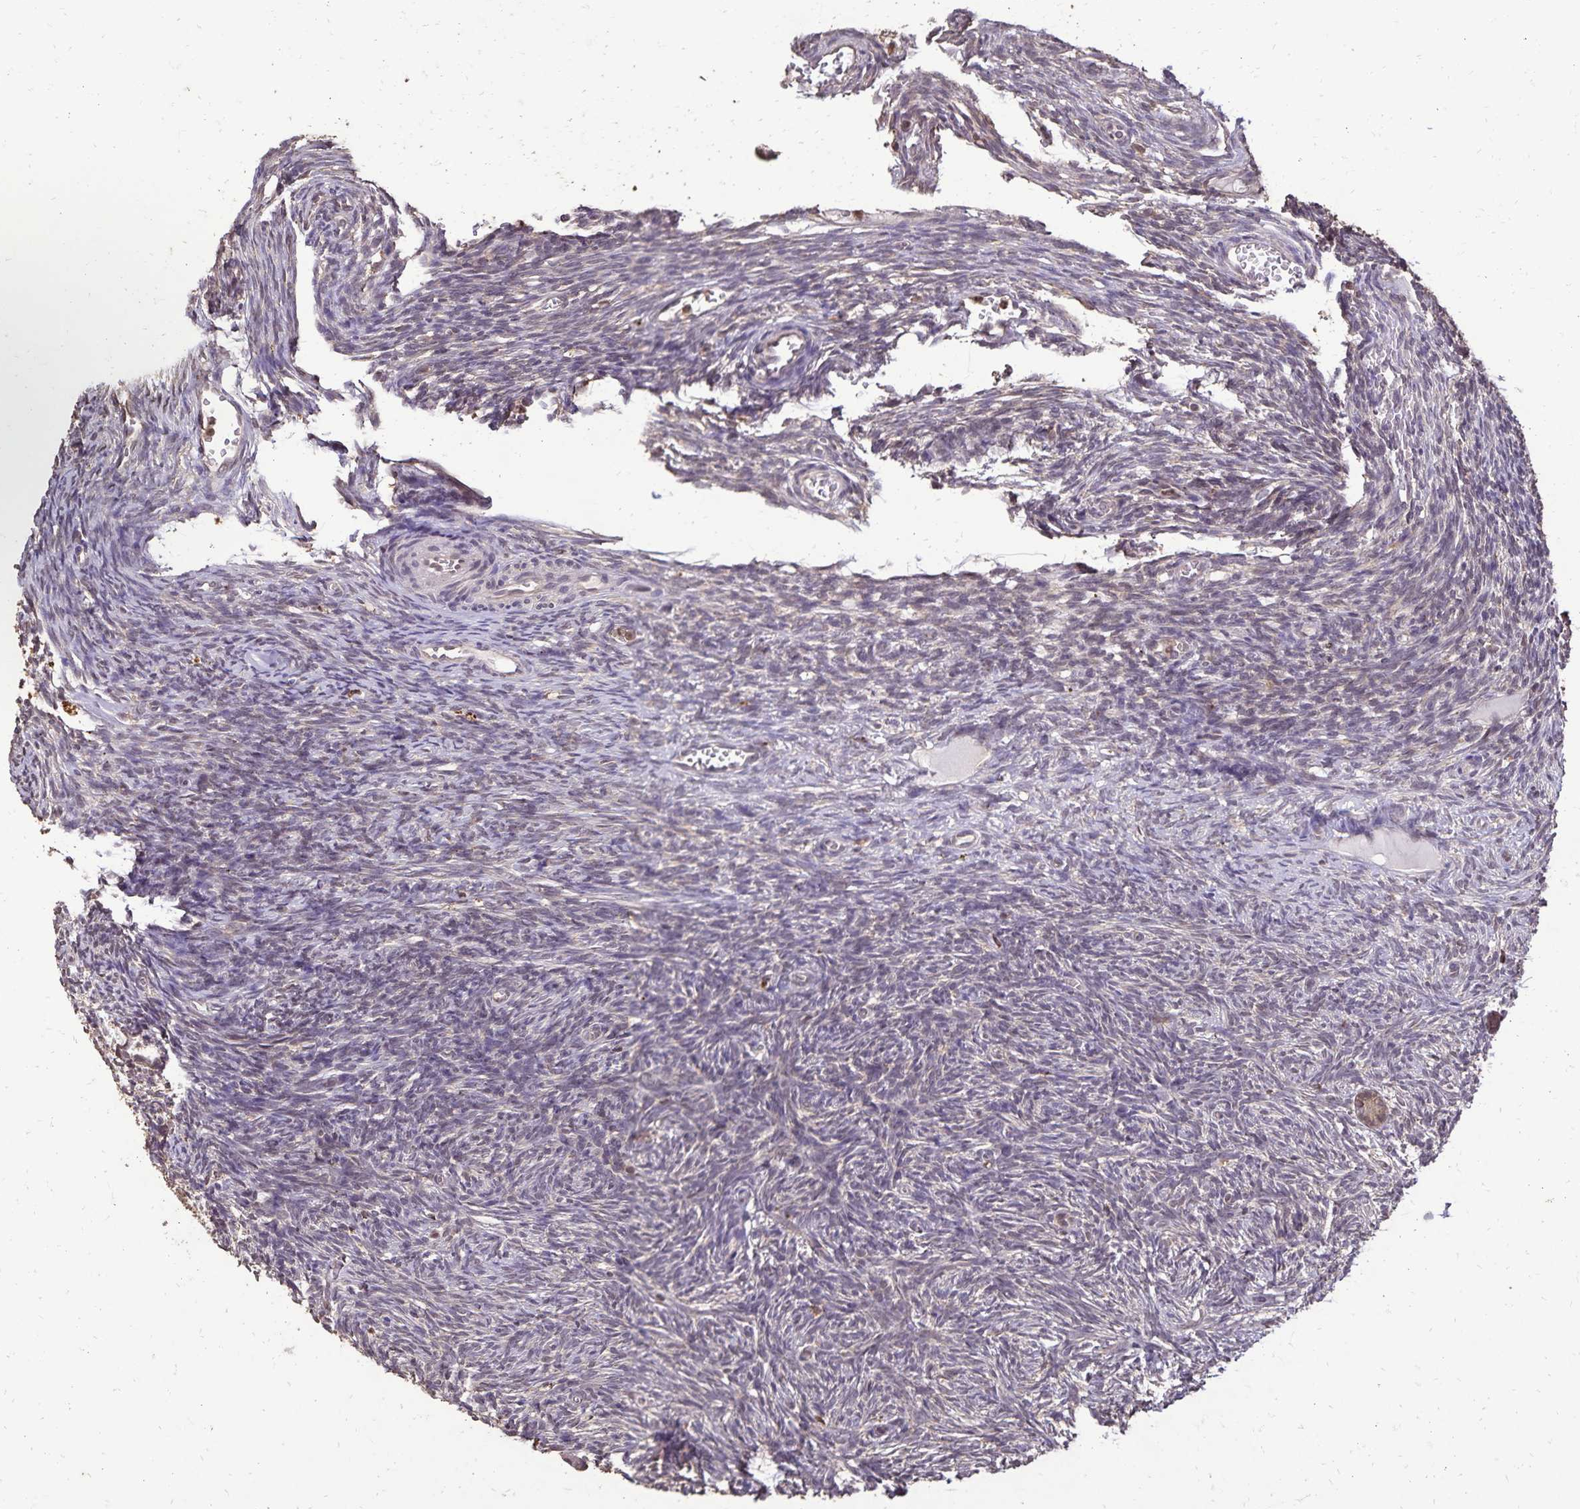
{"staining": {"intensity": "weak", "quantity": ">75%", "location": "cytoplasmic/membranous"}, "tissue": "ovary", "cell_type": "Follicle cells", "image_type": "normal", "snomed": [{"axis": "morphology", "description": "Normal tissue, NOS"}, {"axis": "topography", "description": "Ovary"}], "caption": "An immunohistochemistry image of benign tissue is shown. Protein staining in brown labels weak cytoplasmic/membranous positivity in ovary within follicle cells.", "gene": "CHMP1B", "patient": {"sex": "female", "age": 34}}